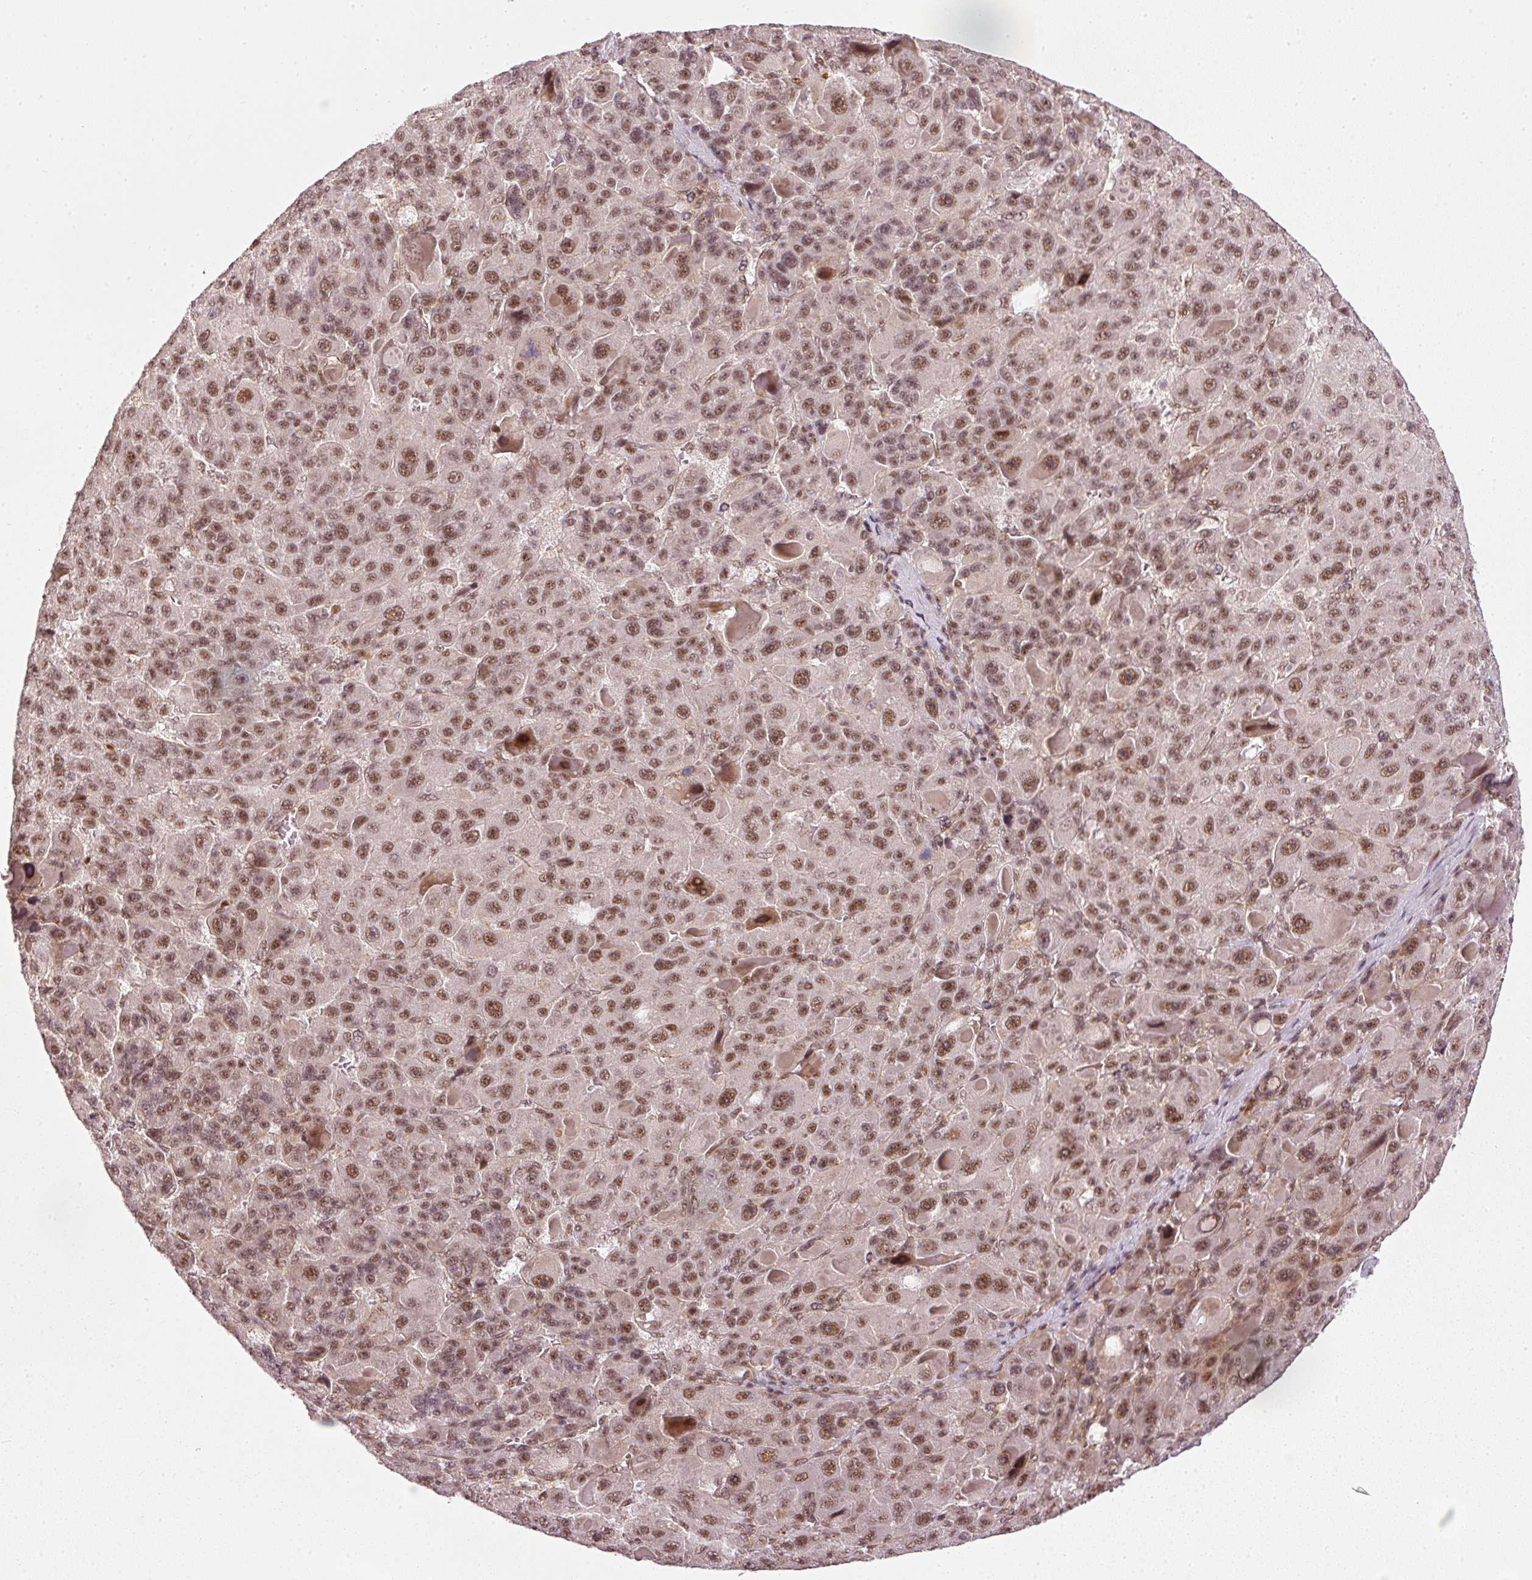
{"staining": {"intensity": "moderate", "quantity": ">75%", "location": "nuclear"}, "tissue": "liver cancer", "cell_type": "Tumor cells", "image_type": "cancer", "snomed": [{"axis": "morphology", "description": "Carcinoma, Hepatocellular, NOS"}, {"axis": "topography", "description": "Liver"}], "caption": "This micrograph displays immunohistochemistry (IHC) staining of liver cancer (hepatocellular carcinoma), with medium moderate nuclear expression in approximately >75% of tumor cells.", "gene": "THOC6", "patient": {"sex": "male", "age": 76}}